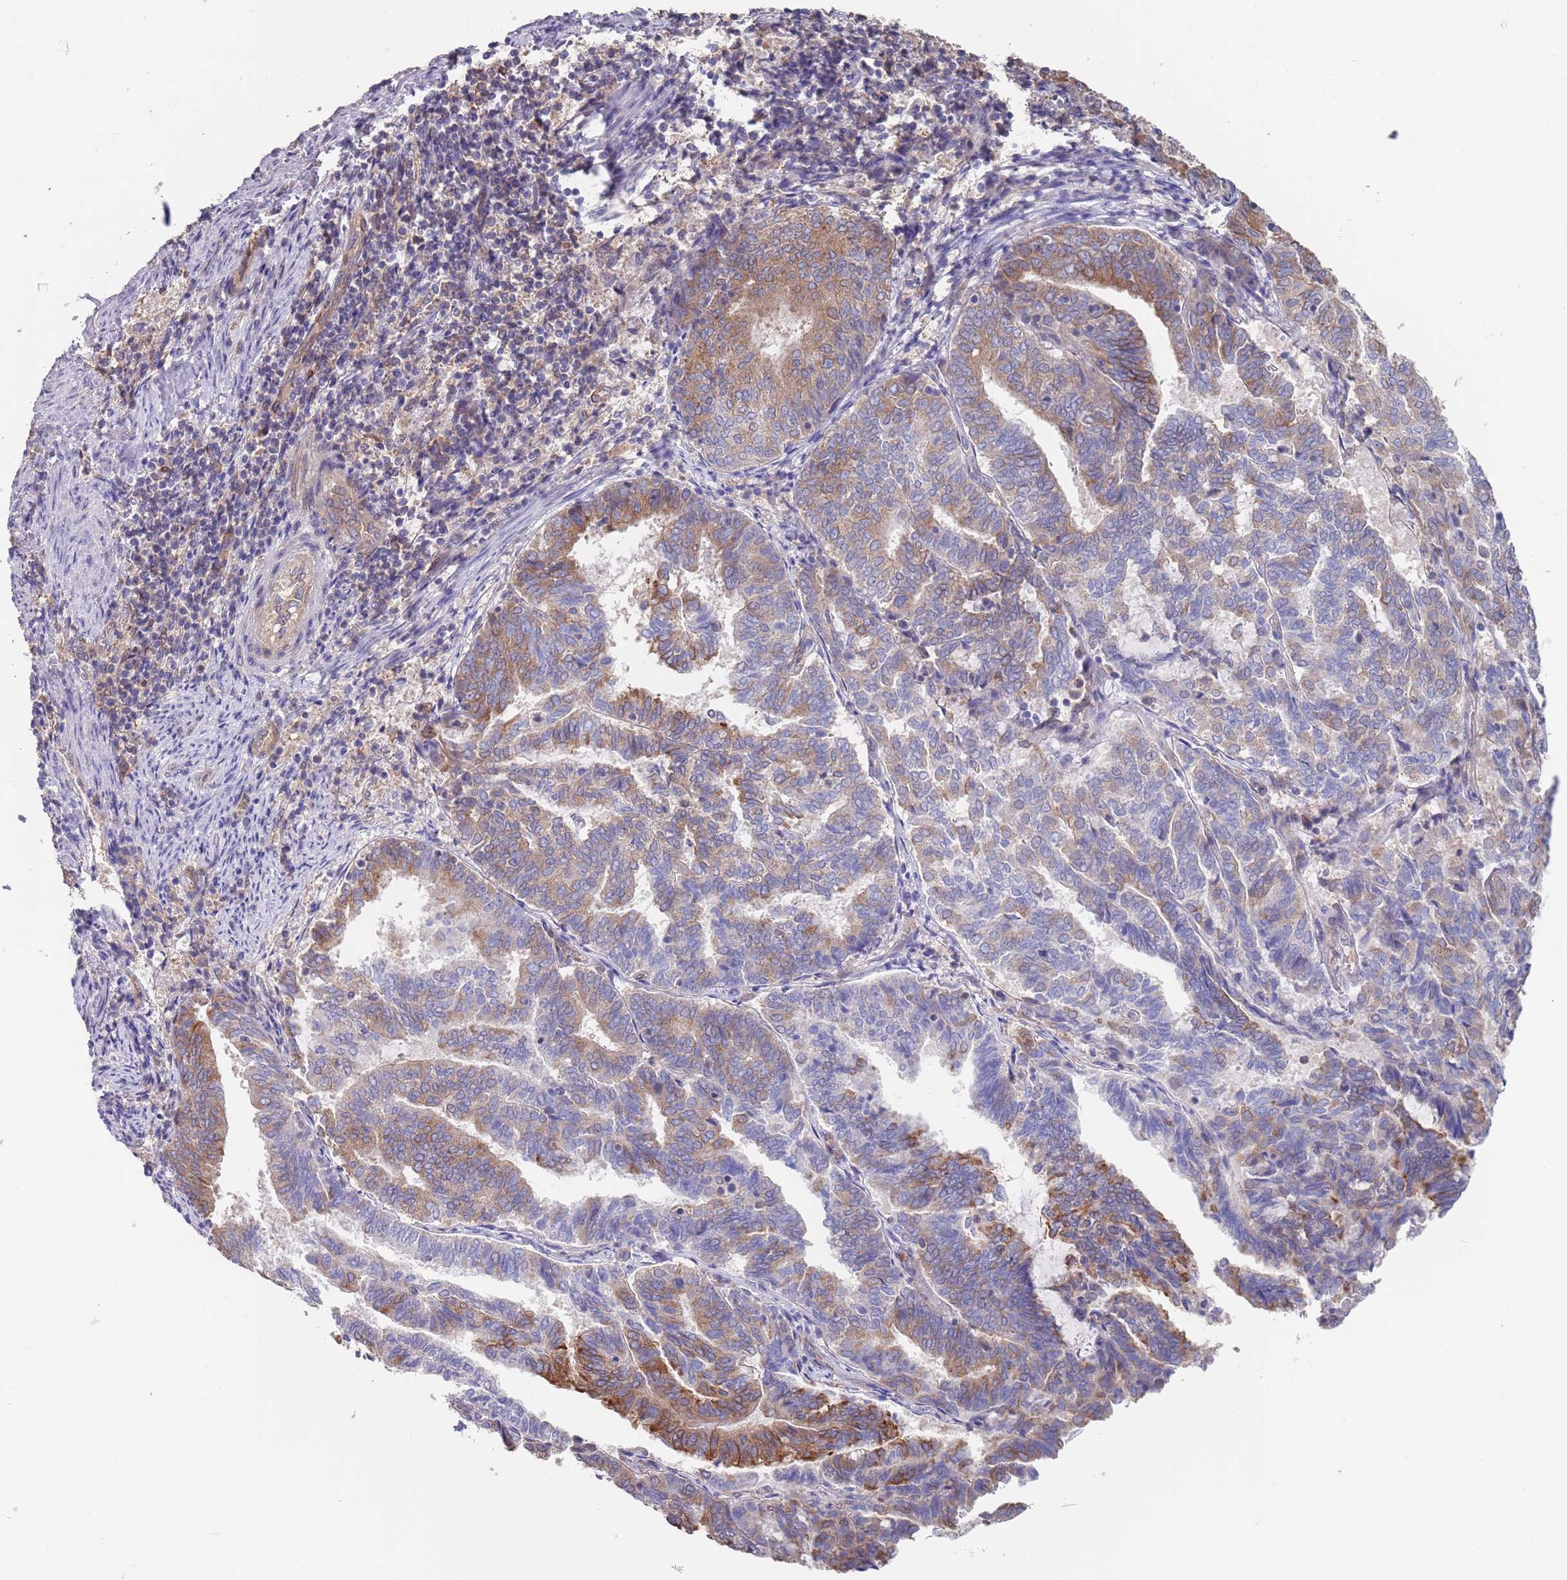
{"staining": {"intensity": "moderate", "quantity": ">75%", "location": "cytoplasmic/membranous"}, "tissue": "endometrial cancer", "cell_type": "Tumor cells", "image_type": "cancer", "snomed": [{"axis": "morphology", "description": "Adenocarcinoma, NOS"}, {"axis": "topography", "description": "Endometrium"}], "caption": "The image displays staining of endometrial cancer (adenocarcinoma), revealing moderate cytoplasmic/membranous protein expression (brown color) within tumor cells. (Stains: DAB in brown, nuclei in blue, Microscopy: brightfield microscopy at high magnification).", "gene": "ANK2", "patient": {"sex": "female", "age": 80}}